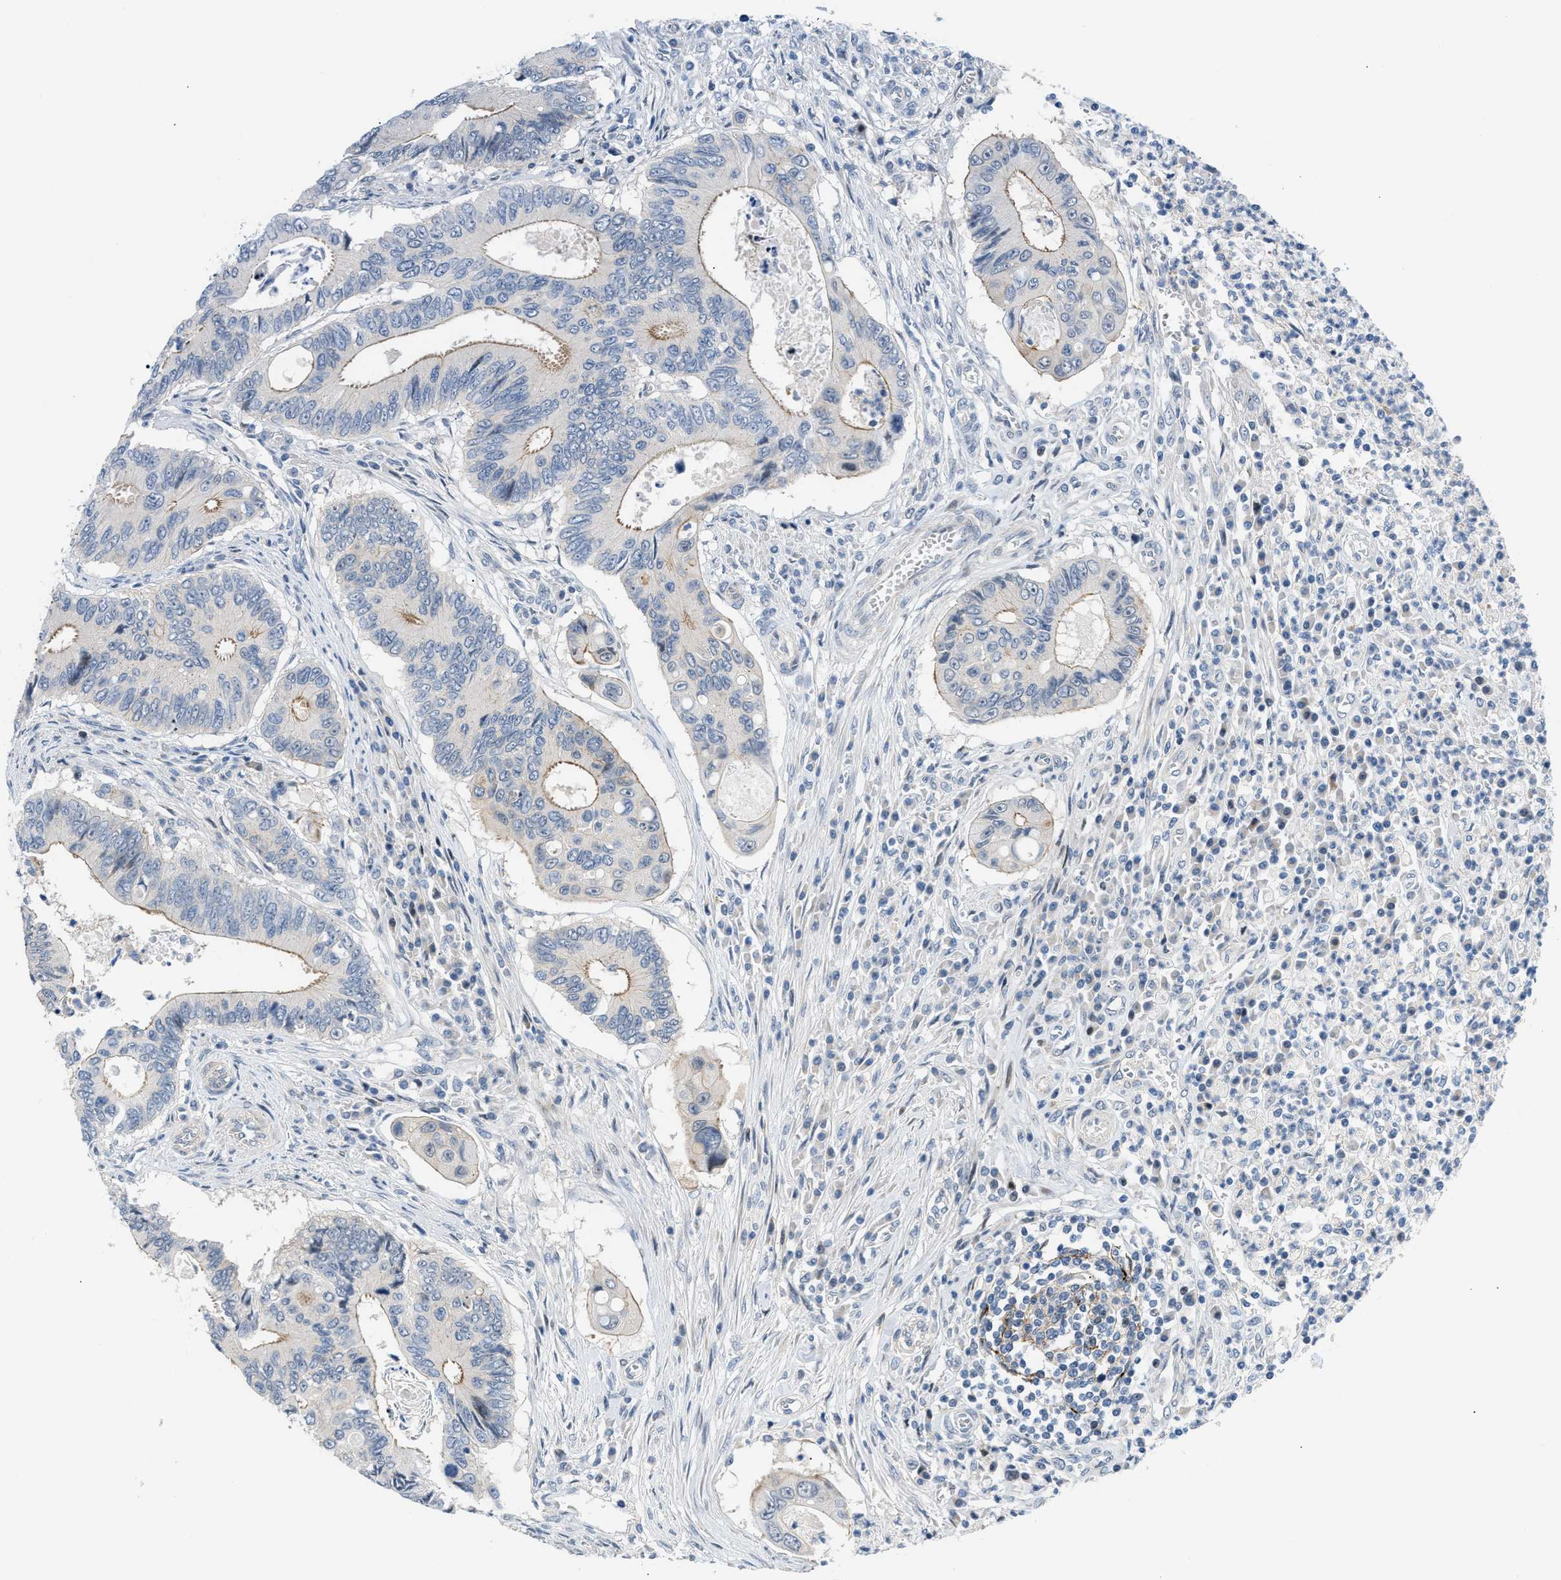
{"staining": {"intensity": "weak", "quantity": ">75%", "location": "cytoplasmic/membranous"}, "tissue": "colorectal cancer", "cell_type": "Tumor cells", "image_type": "cancer", "snomed": [{"axis": "morphology", "description": "Inflammation, NOS"}, {"axis": "morphology", "description": "Adenocarcinoma, NOS"}, {"axis": "topography", "description": "Colon"}], "caption": "There is low levels of weak cytoplasmic/membranous expression in tumor cells of adenocarcinoma (colorectal), as demonstrated by immunohistochemical staining (brown color).", "gene": "FDCSP", "patient": {"sex": "male", "age": 72}}